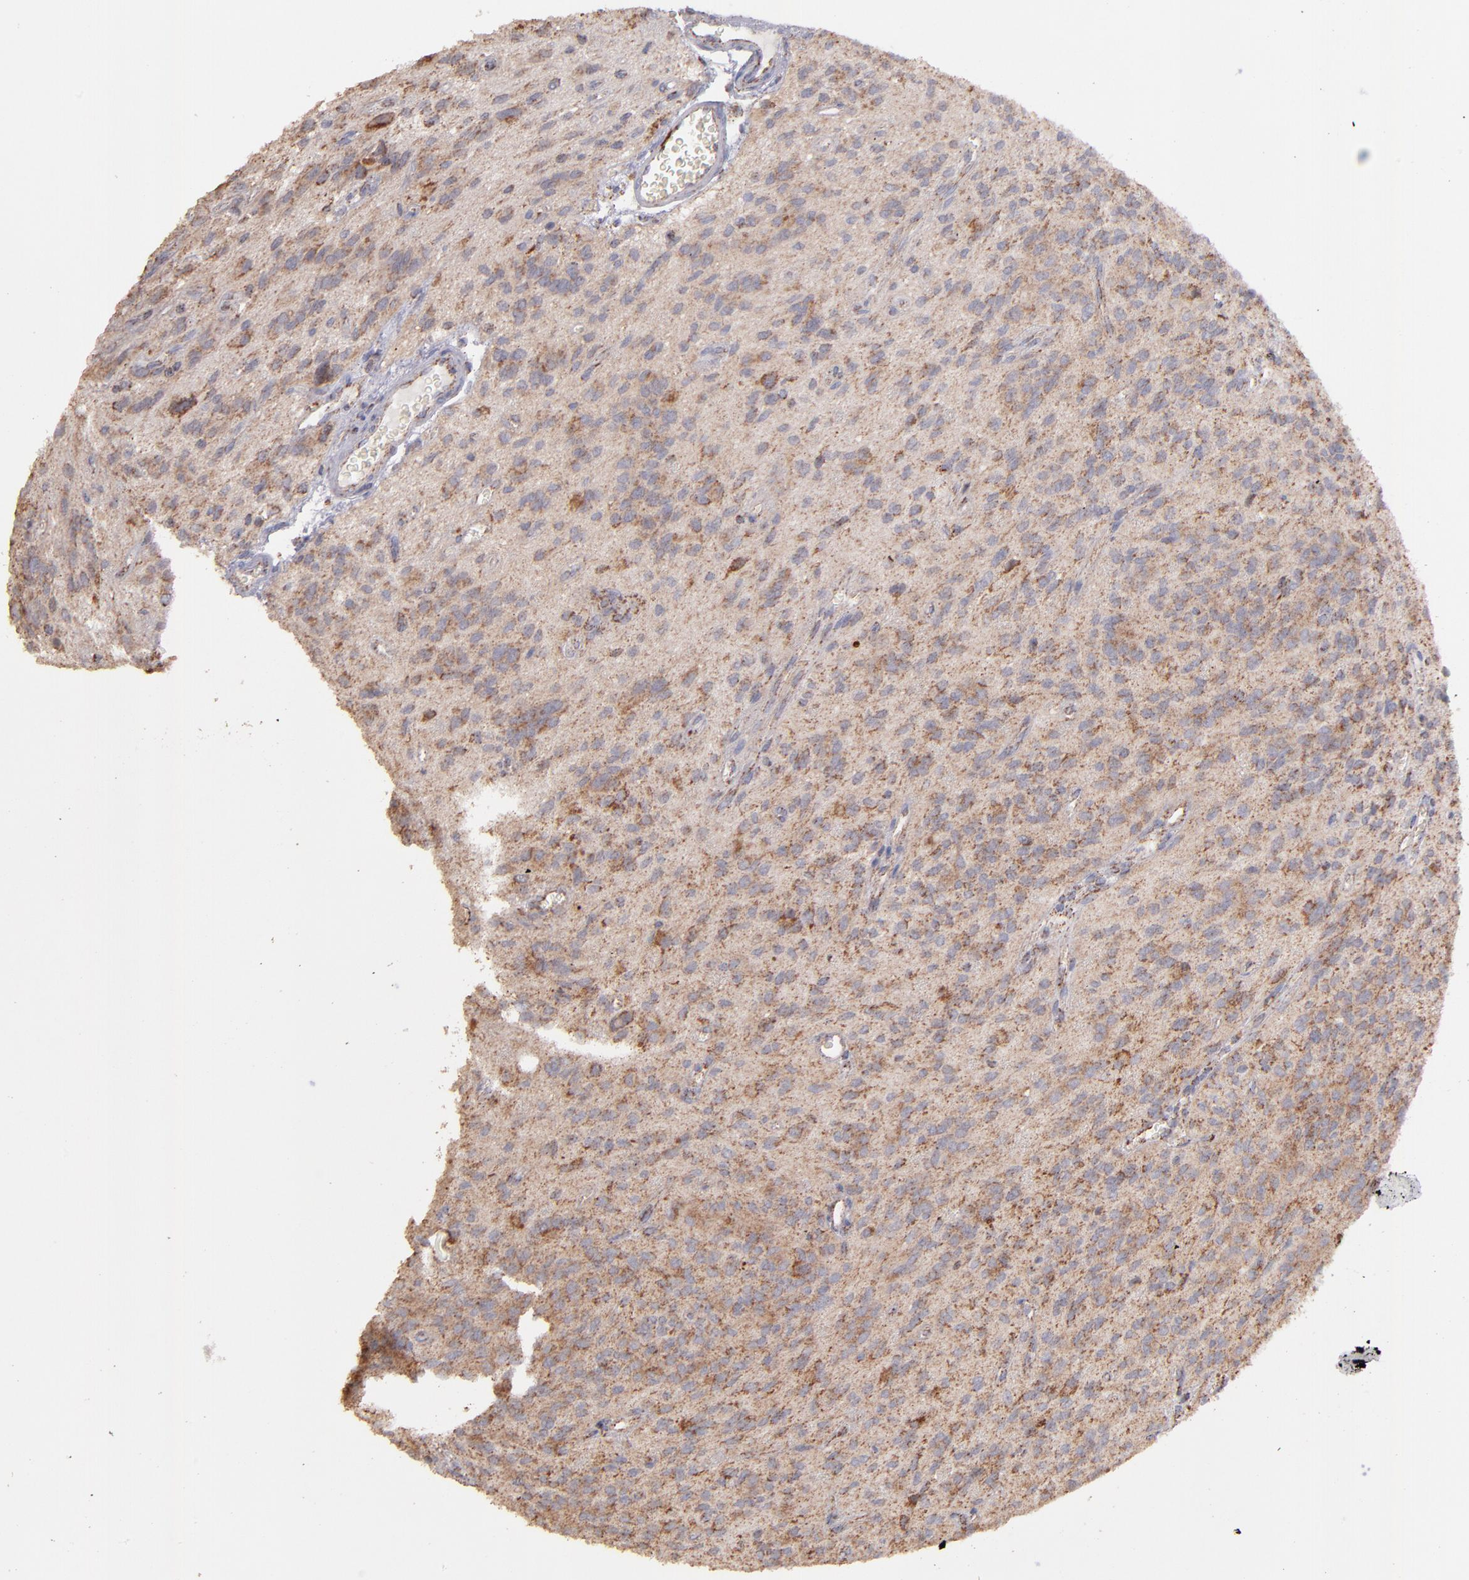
{"staining": {"intensity": "weak", "quantity": "<25%", "location": "cytoplasmic/membranous"}, "tissue": "glioma", "cell_type": "Tumor cells", "image_type": "cancer", "snomed": [{"axis": "morphology", "description": "Glioma, malignant, Low grade"}, {"axis": "topography", "description": "Brain"}], "caption": "Immunohistochemical staining of low-grade glioma (malignant) demonstrates no significant staining in tumor cells.", "gene": "DLST", "patient": {"sex": "female", "age": 15}}